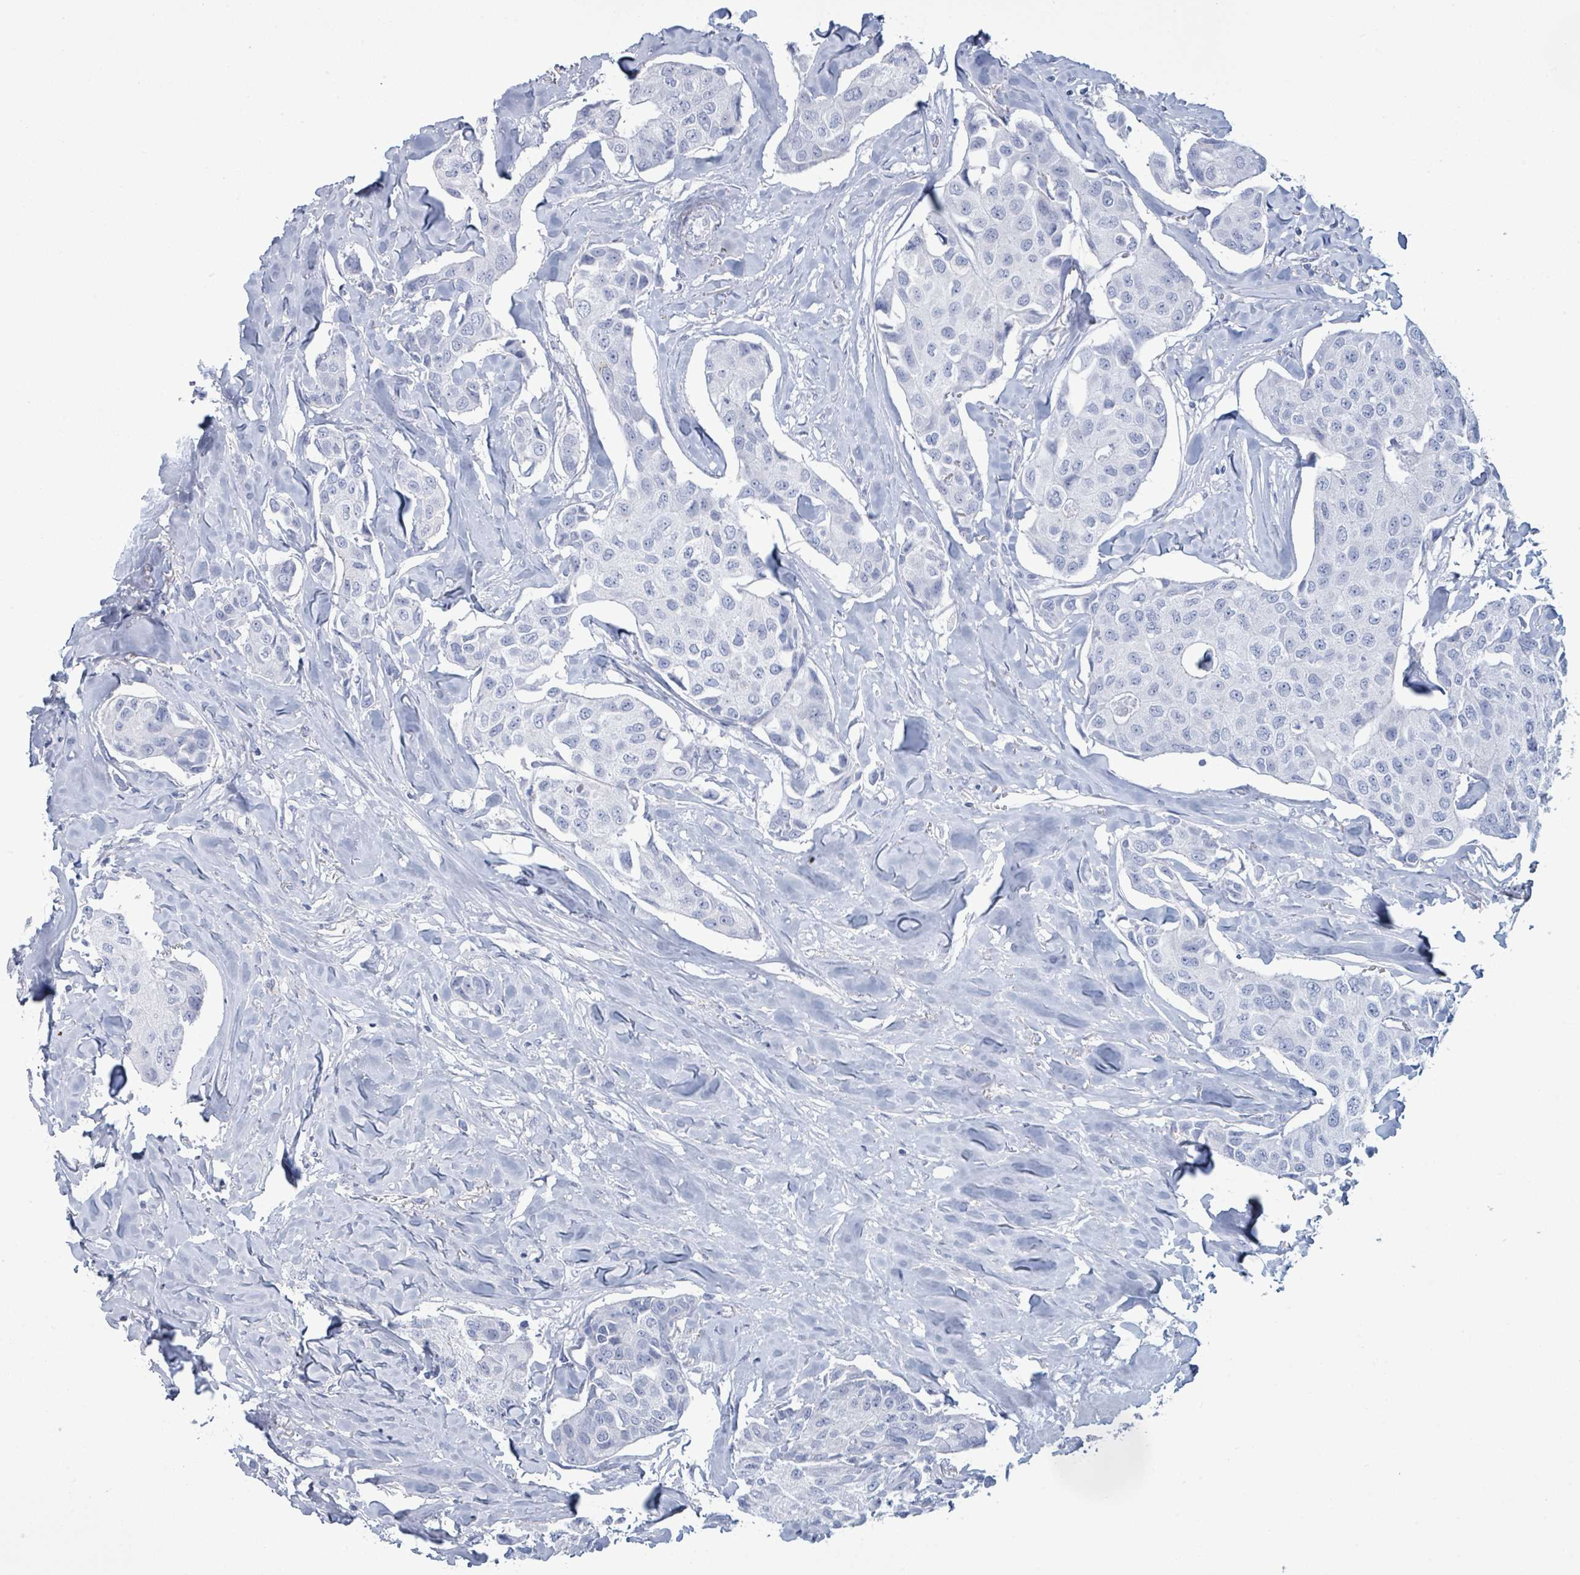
{"staining": {"intensity": "negative", "quantity": "none", "location": "none"}, "tissue": "breast cancer", "cell_type": "Tumor cells", "image_type": "cancer", "snomed": [{"axis": "morphology", "description": "Duct carcinoma"}, {"axis": "topography", "description": "Breast"}], "caption": "This histopathology image is of breast cancer stained with immunohistochemistry (IHC) to label a protein in brown with the nuclei are counter-stained blue. There is no staining in tumor cells. (Stains: DAB immunohistochemistry (IHC) with hematoxylin counter stain, Microscopy: brightfield microscopy at high magnification).", "gene": "PGA3", "patient": {"sex": "female", "age": 80}}